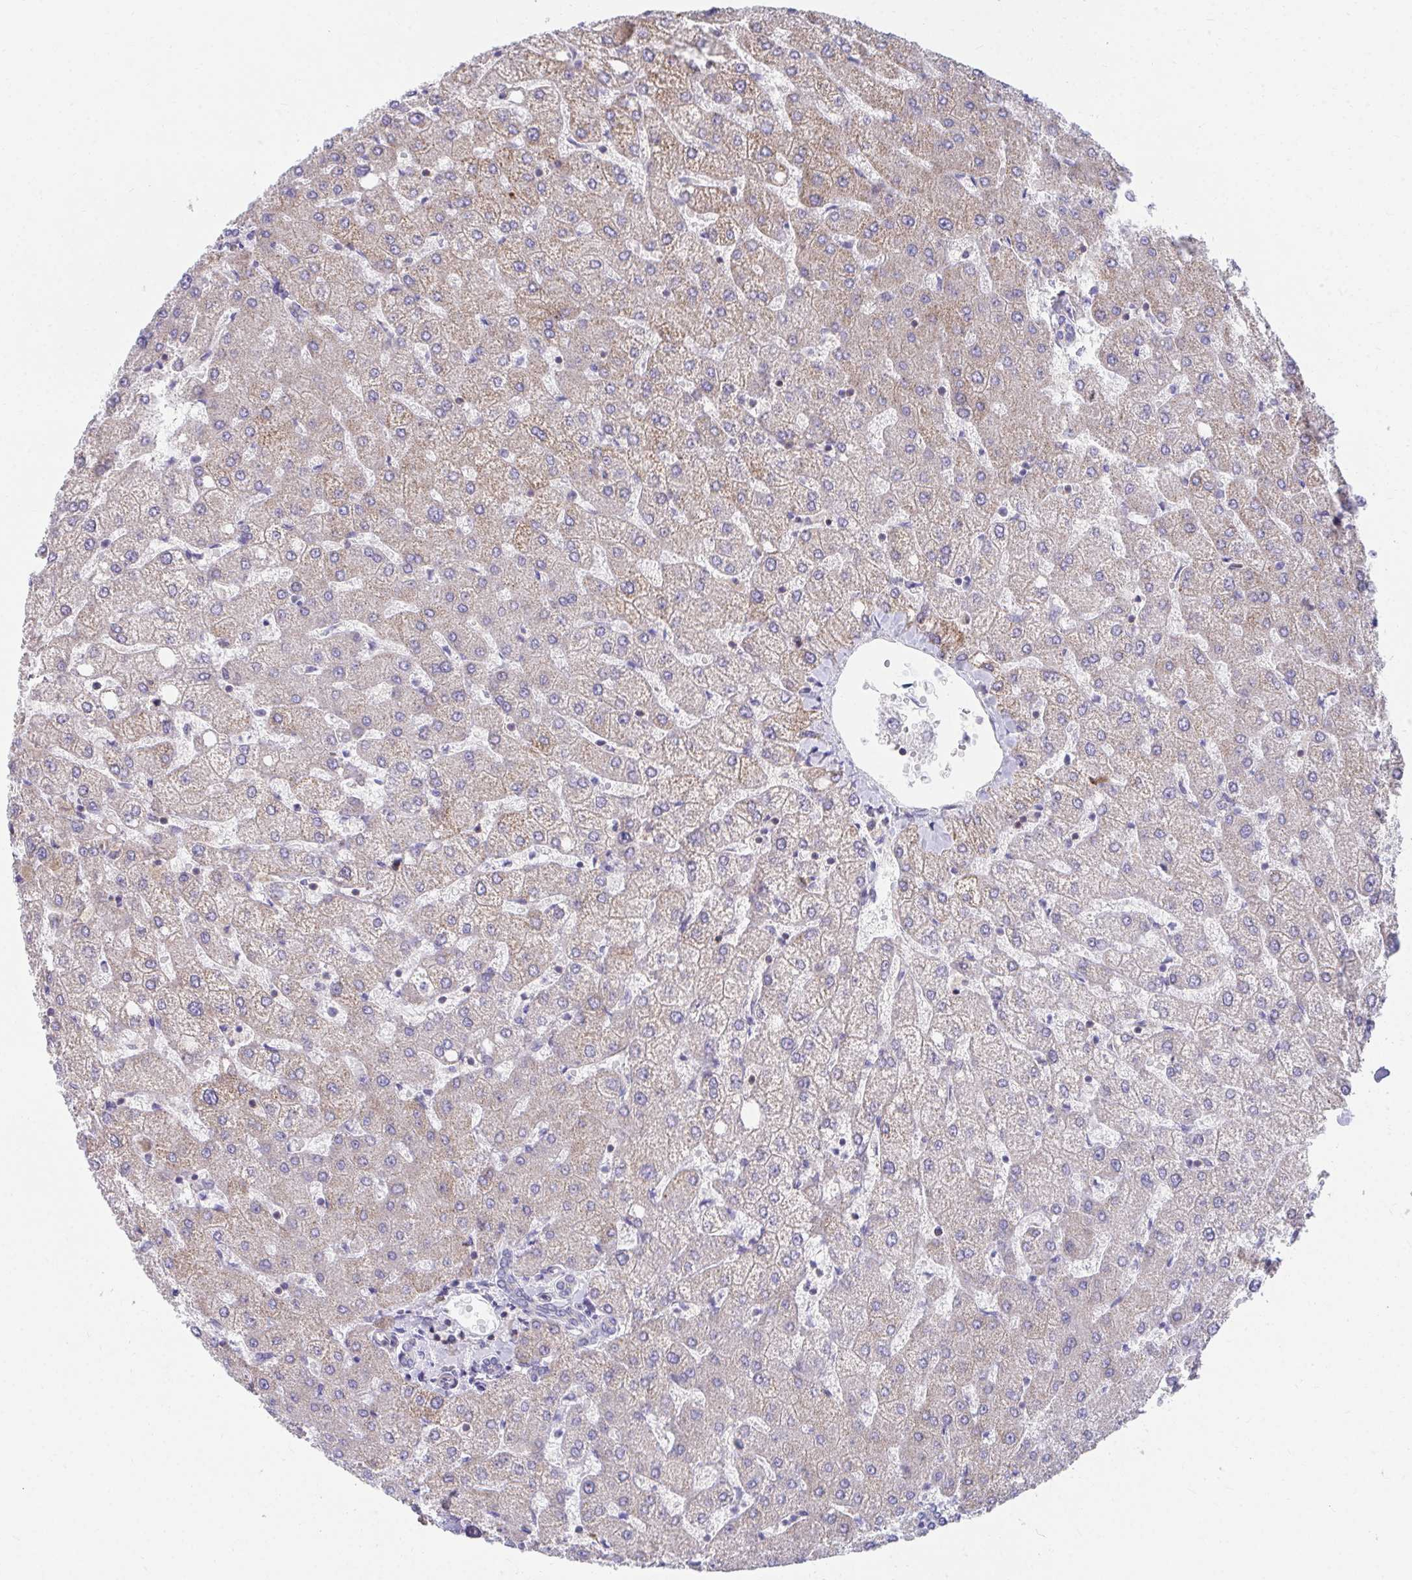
{"staining": {"intensity": "negative", "quantity": "none", "location": "none"}, "tissue": "liver", "cell_type": "Cholangiocytes", "image_type": "normal", "snomed": [{"axis": "morphology", "description": "Normal tissue, NOS"}, {"axis": "topography", "description": "Liver"}], "caption": "This is an immunohistochemistry (IHC) photomicrograph of benign human liver. There is no expression in cholangiocytes.", "gene": "SLAMF7", "patient": {"sex": "female", "age": 54}}